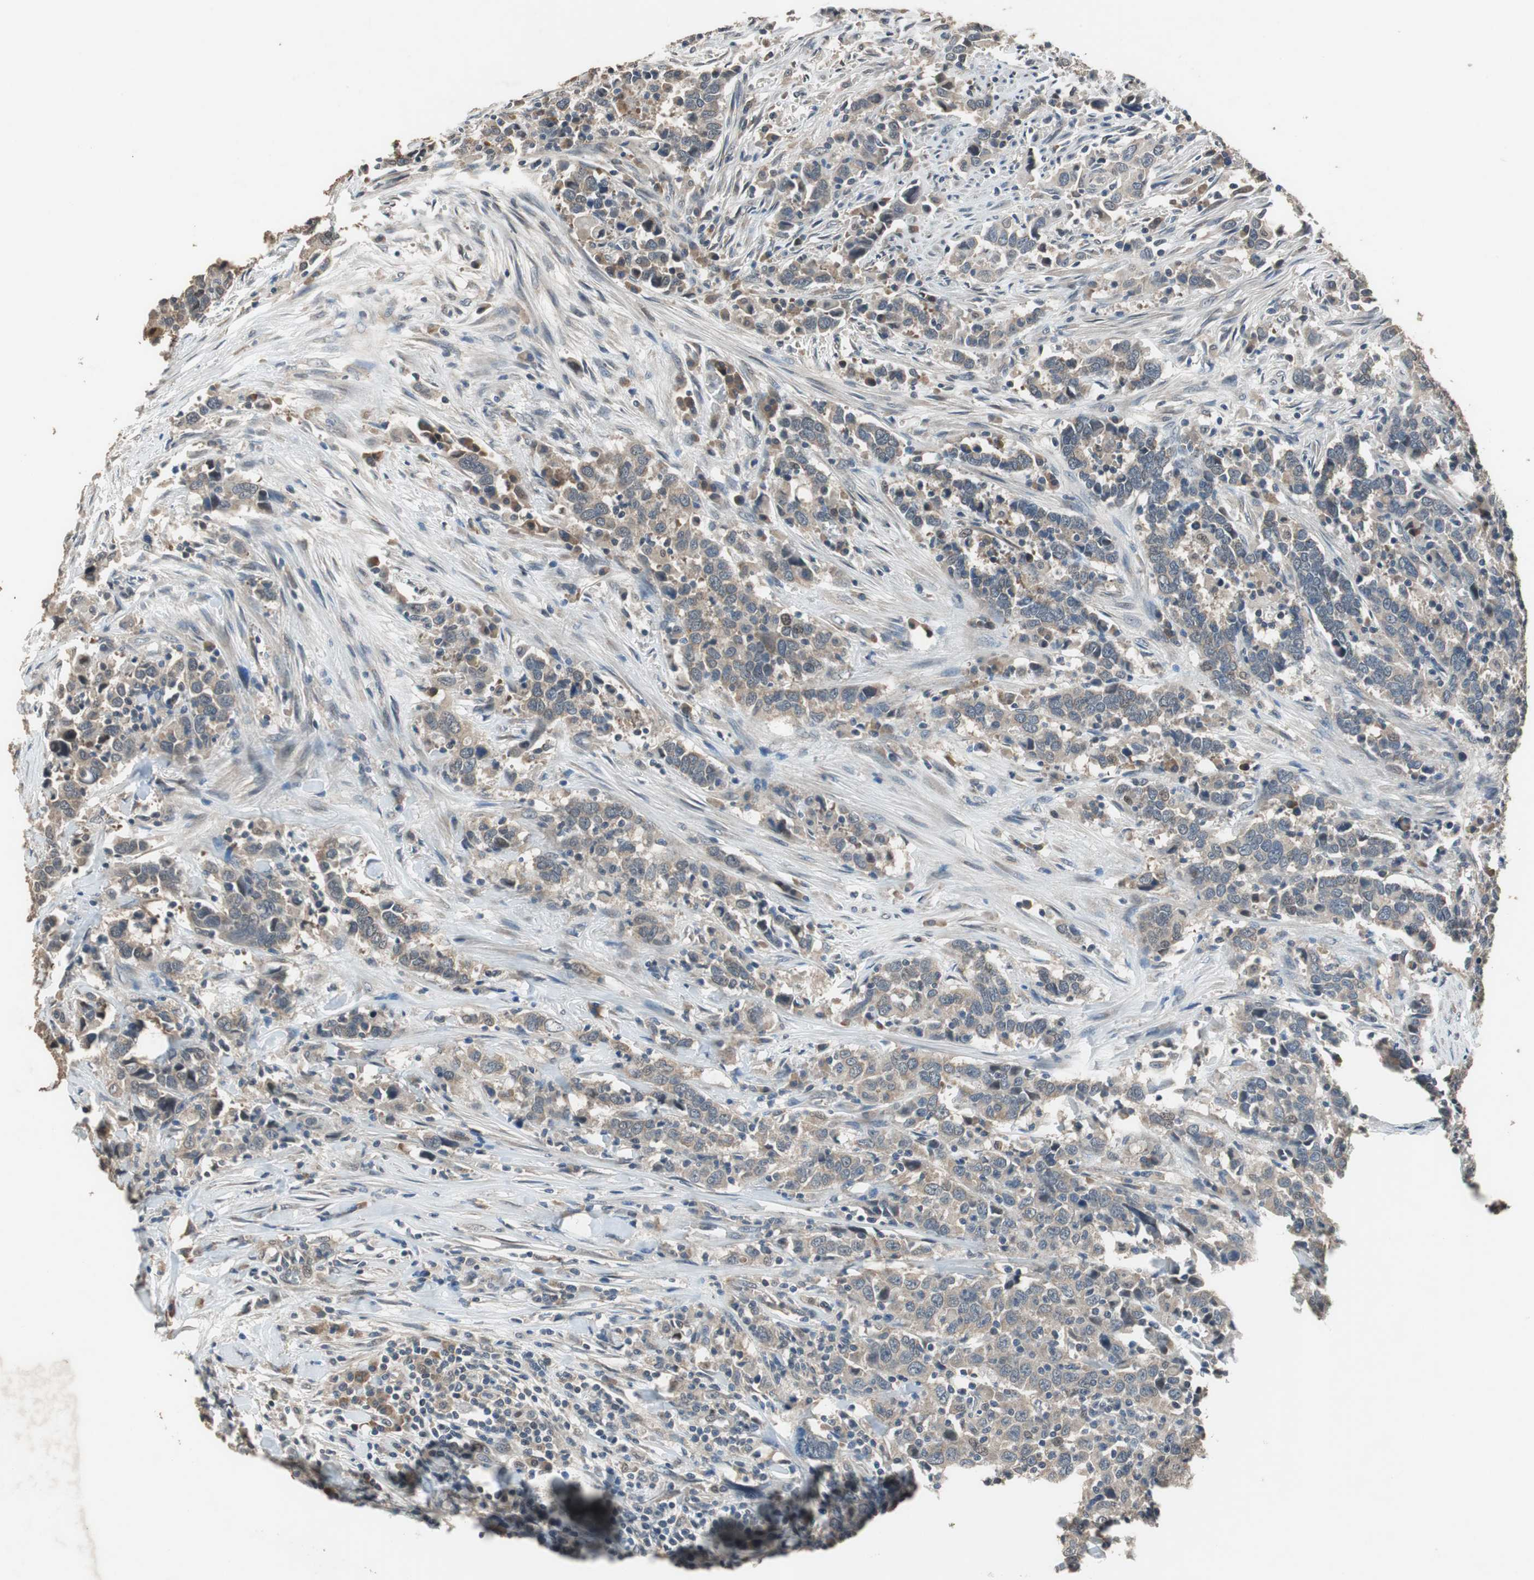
{"staining": {"intensity": "weak", "quantity": "25%-75%", "location": "cytoplasmic/membranous"}, "tissue": "urothelial cancer", "cell_type": "Tumor cells", "image_type": "cancer", "snomed": [{"axis": "morphology", "description": "Urothelial carcinoma, High grade"}, {"axis": "topography", "description": "Urinary bladder"}], "caption": "Immunohistochemical staining of human high-grade urothelial carcinoma exhibits low levels of weak cytoplasmic/membranous expression in about 25%-75% of tumor cells.", "gene": "PI4KB", "patient": {"sex": "male", "age": 61}}